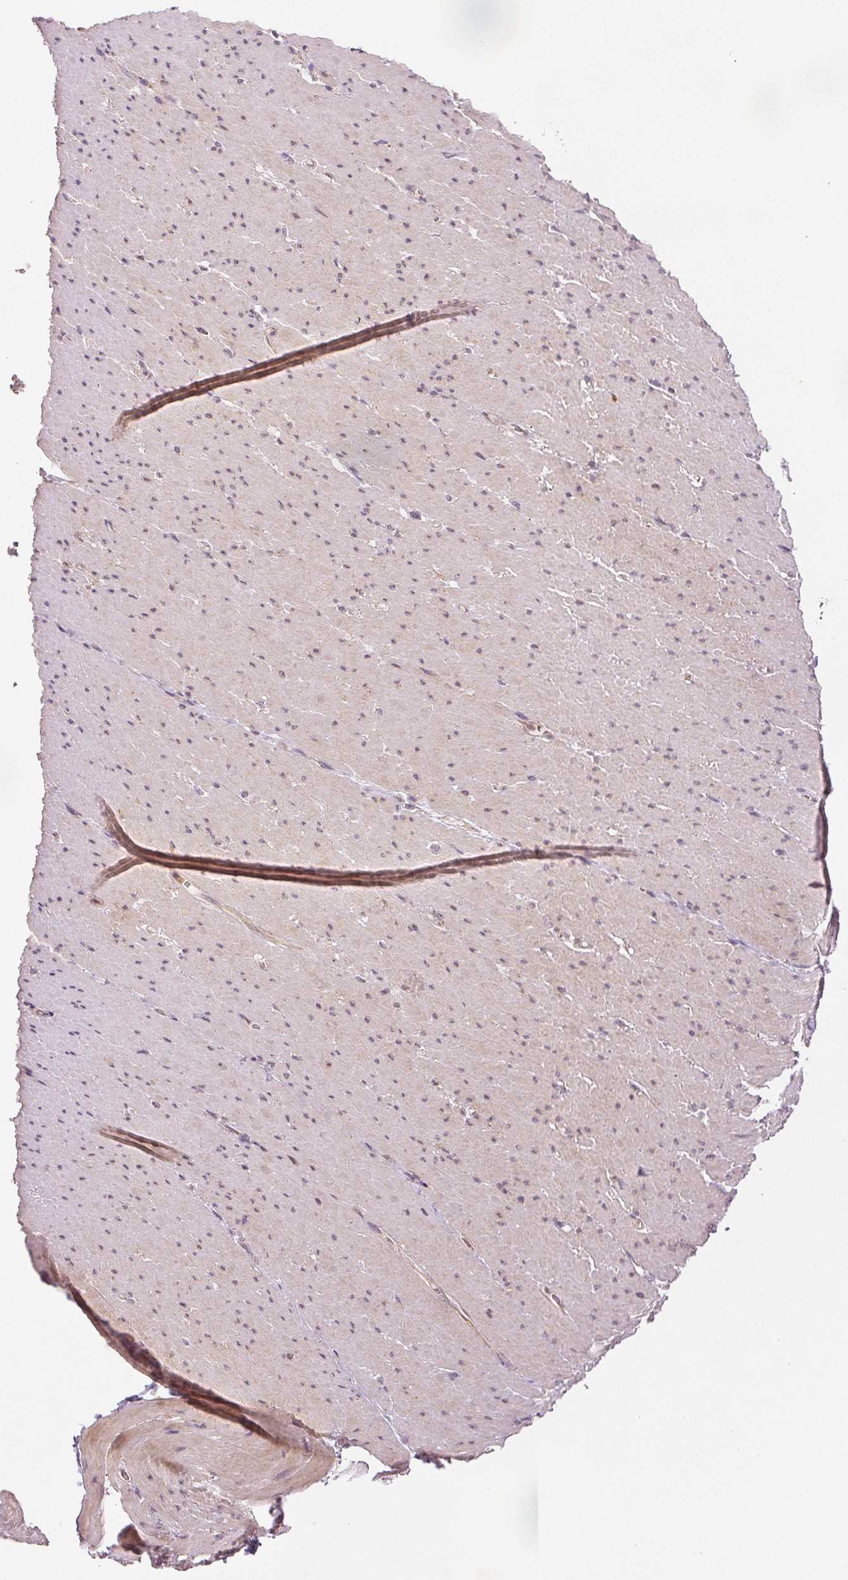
{"staining": {"intensity": "weak", "quantity": "25%-75%", "location": "cytoplasmic/membranous"}, "tissue": "smooth muscle", "cell_type": "Smooth muscle cells", "image_type": "normal", "snomed": [{"axis": "morphology", "description": "Normal tissue, NOS"}, {"axis": "topography", "description": "Smooth muscle"}, {"axis": "topography", "description": "Rectum"}], "caption": "Weak cytoplasmic/membranous staining for a protein is appreciated in about 25%-75% of smooth muscle cells of unremarkable smooth muscle using immunohistochemistry.", "gene": "YIF1B", "patient": {"sex": "male", "age": 53}}